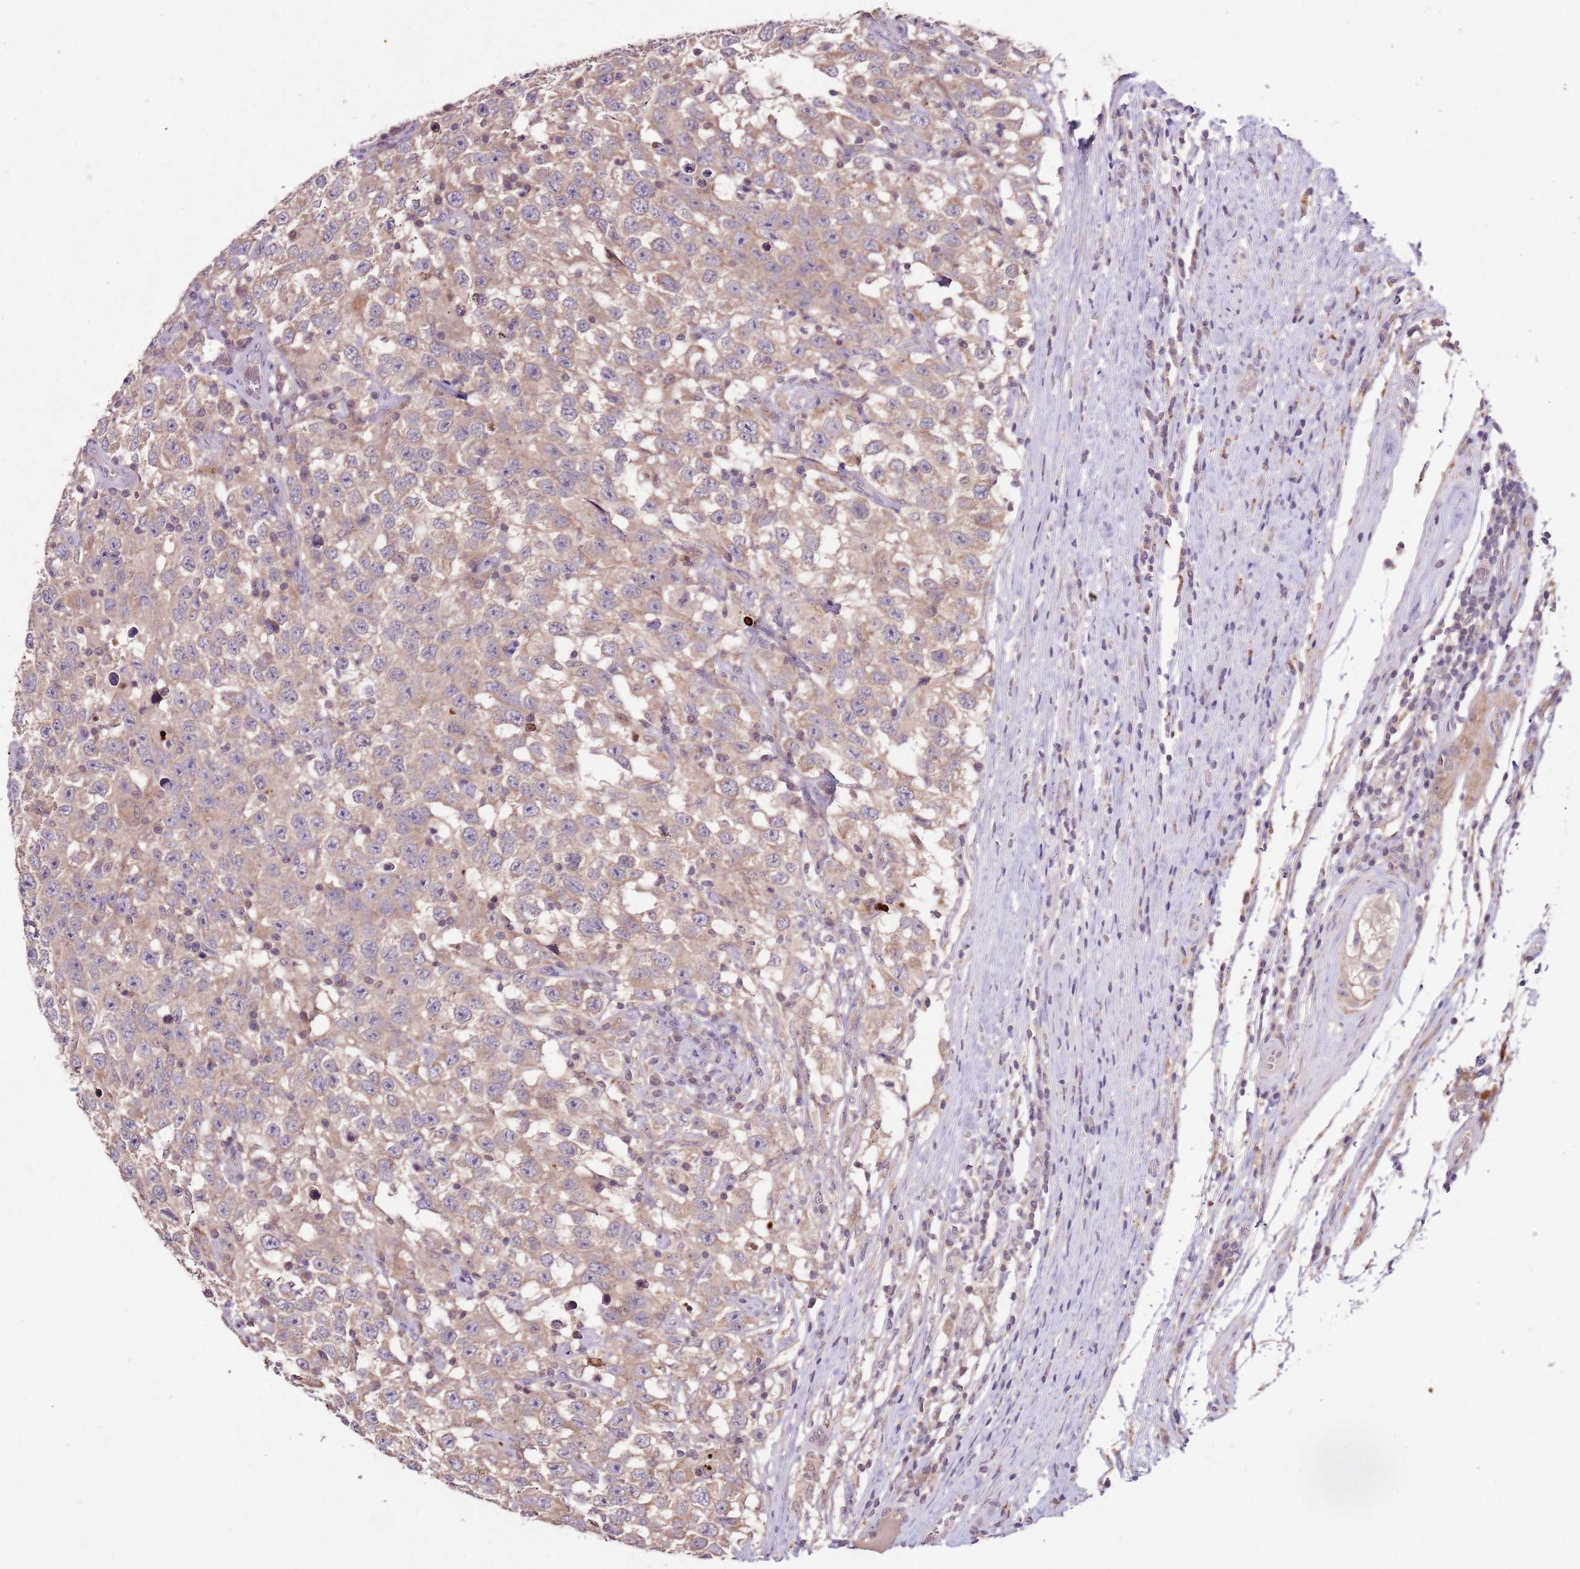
{"staining": {"intensity": "moderate", "quantity": "25%-75%", "location": "cytoplasmic/membranous"}, "tissue": "testis cancer", "cell_type": "Tumor cells", "image_type": "cancer", "snomed": [{"axis": "morphology", "description": "Seminoma, NOS"}, {"axis": "topography", "description": "Testis"}], "caption": "Testis cancer (seminoma) stained with DAB (3,3'-diaminobenzidine) IHC reveals medium levels of moderate cytoplasmic/membranous expression in about 25%-75% of tumor cells. (IHC, brightfield microscopy, high magnification).", "gene": "NRDE2", "patient": {"sex": "male", "age": 41}}